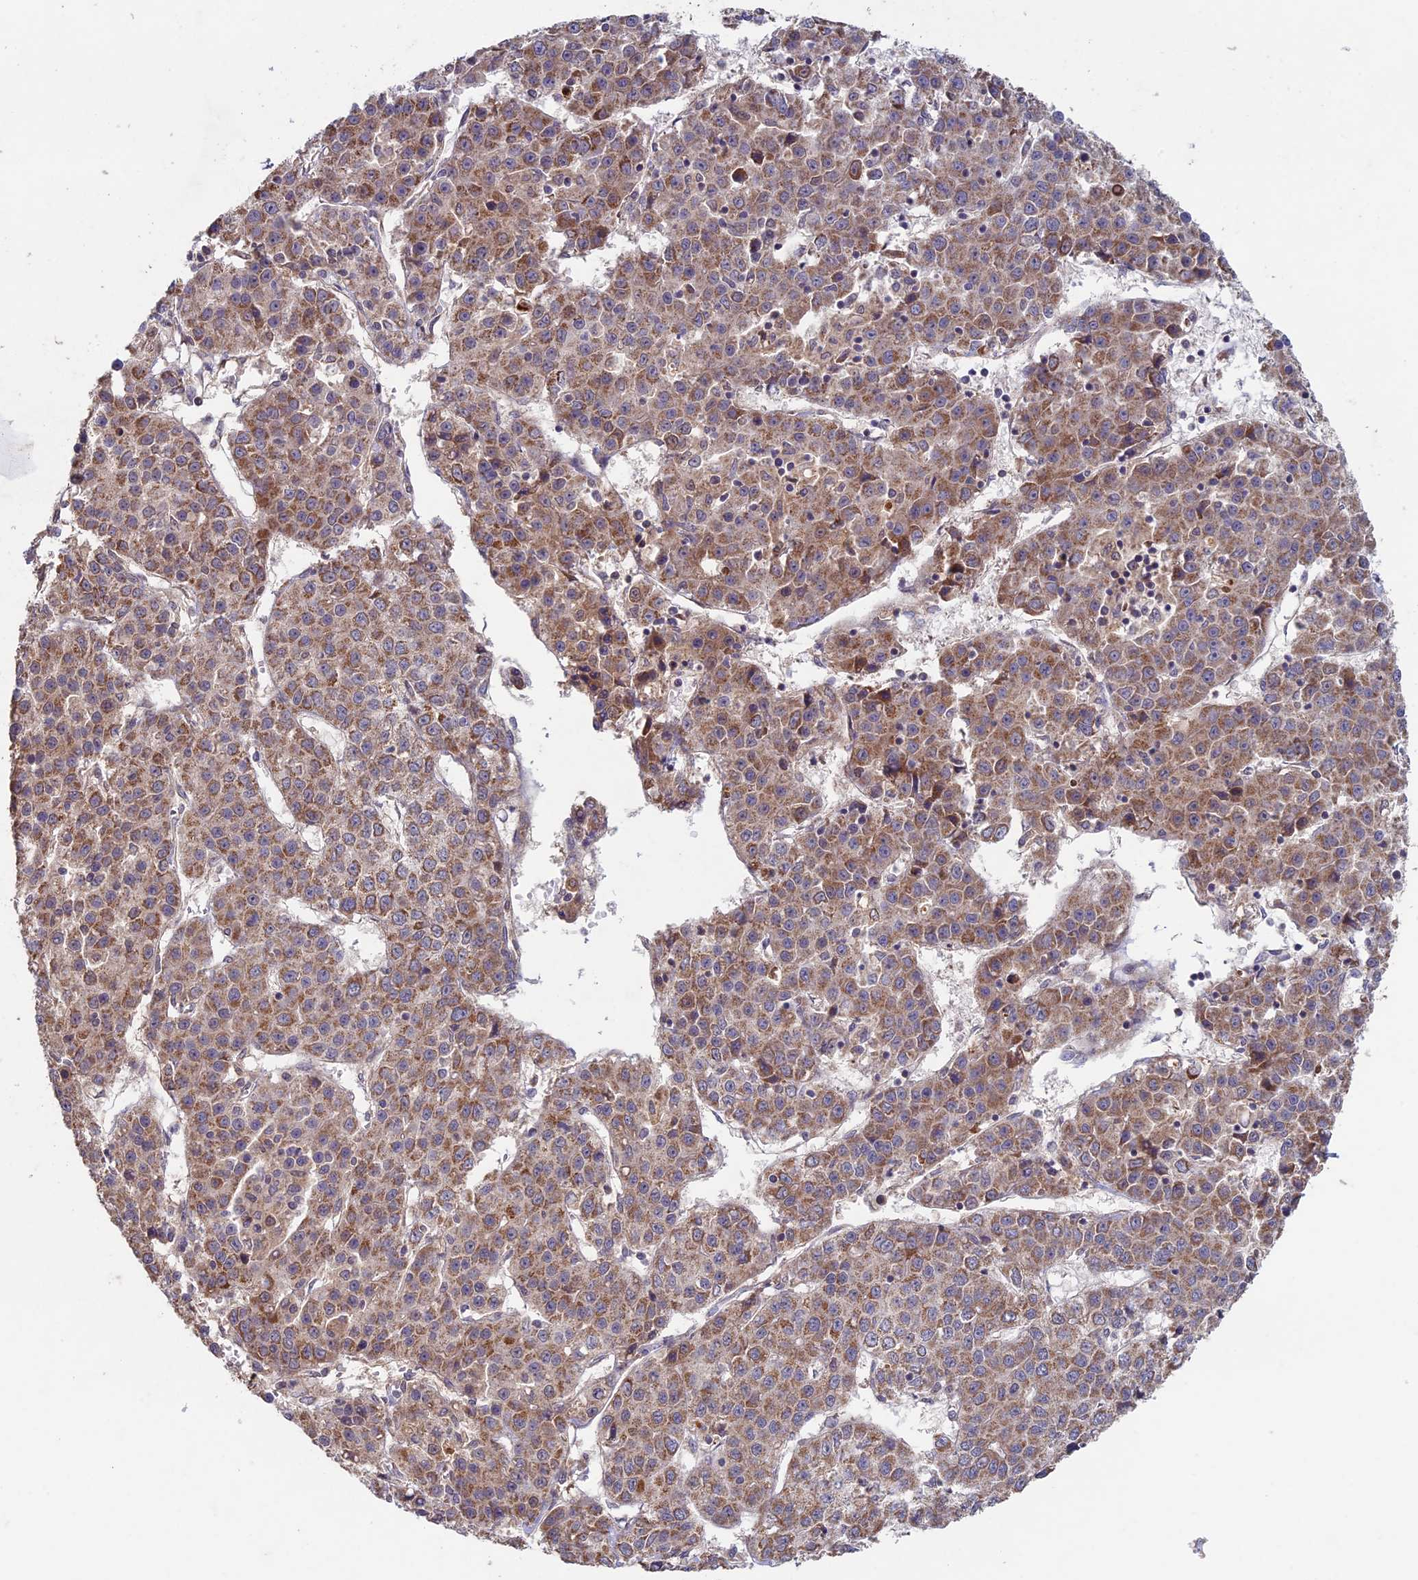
{"staining": {"intensity": "moderate", "quantity": ">75%", "location": "cytoplasmic/membranous"}, "tissue": "liver cancer", "cell_type": "Tumor cells", "image_type": "cancer", "snomed": [{"axis": "morphology", "description": "Carcinoma, Hepatocellular, NOS"}, {"axis": "topography", "description": "Liver"}], "caption": "Liver cancer (hepatocellular carcinoma) was stained to show a protein in brown. There is medium levels of moderate cytoplasmic/membranous expression in approximately >75% of tumor cells.", "gene": "RCCD1", "patient": {"sex": "female", "age": 53}}